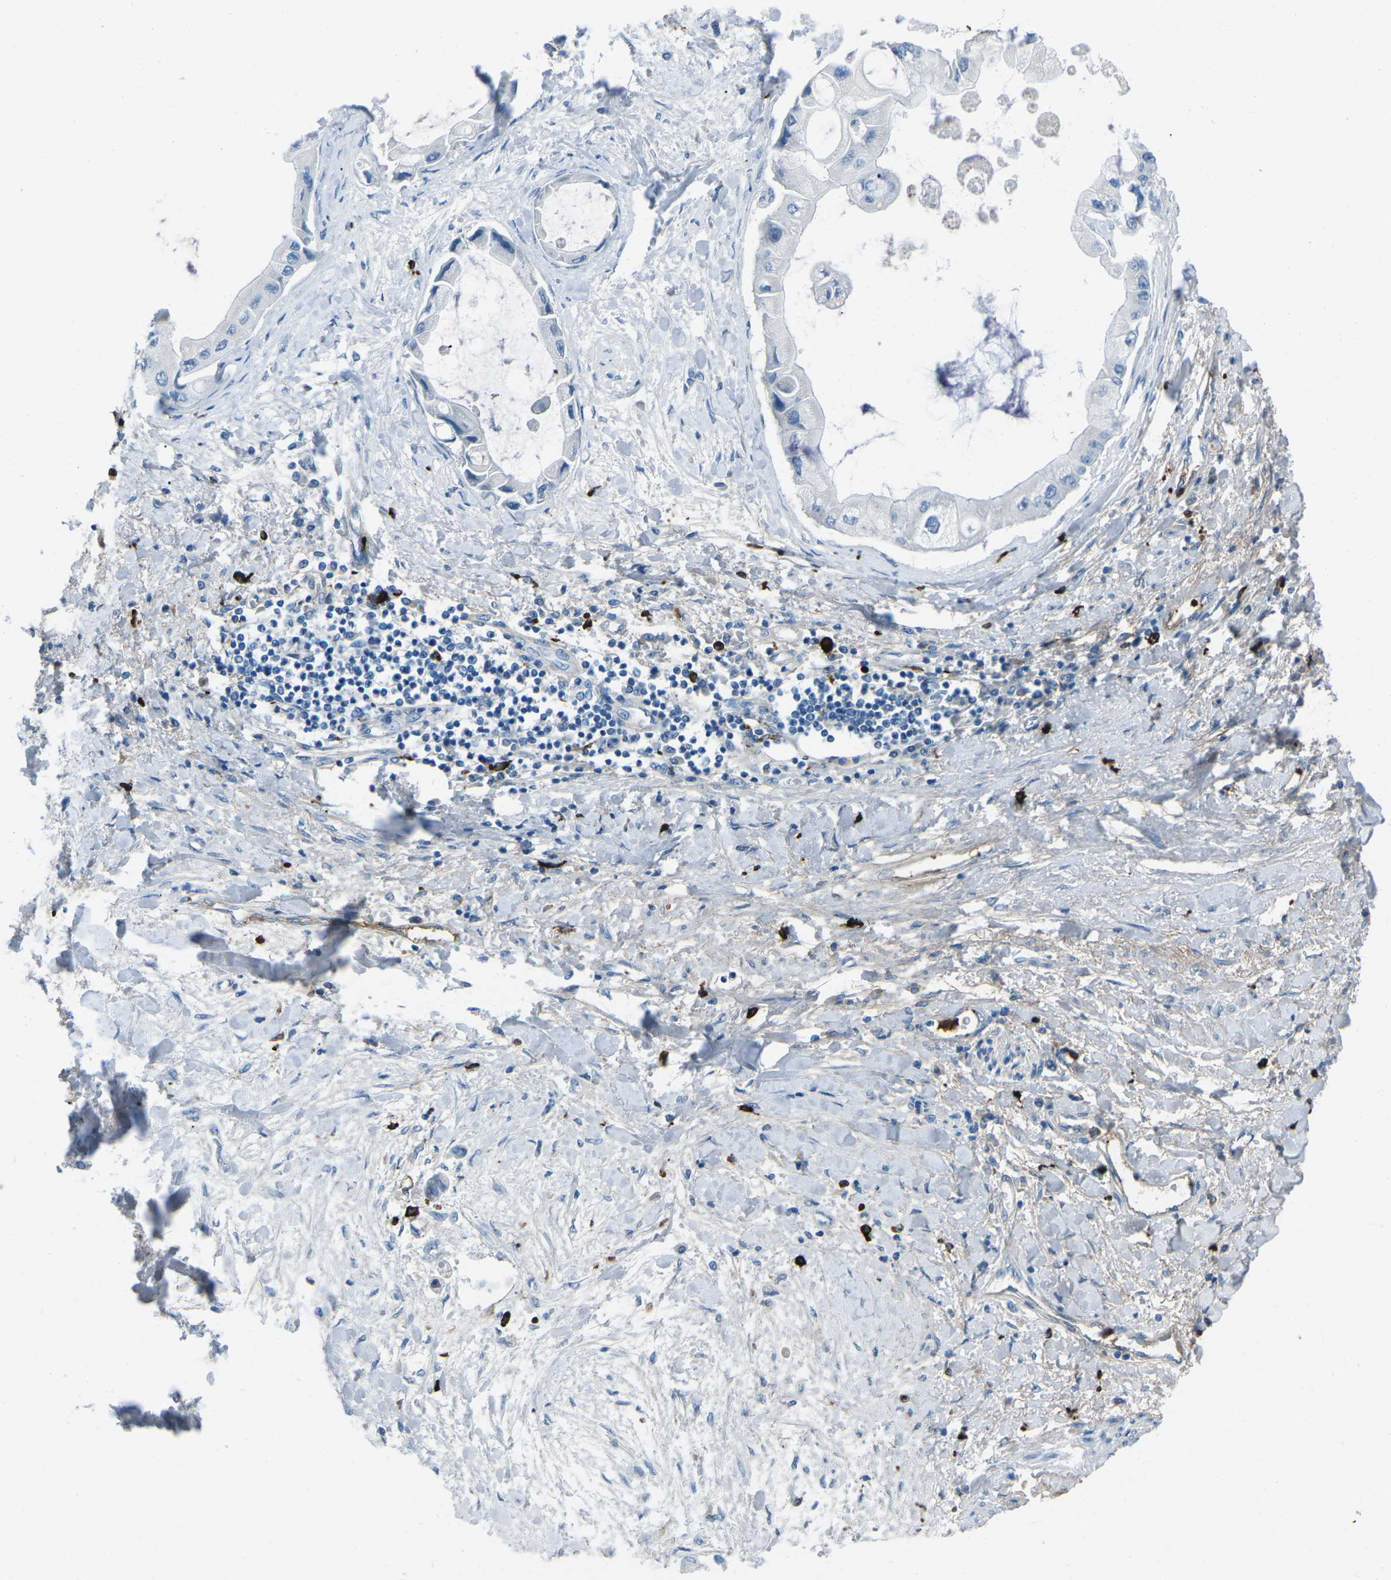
{"staining": {"intensity": "negative", "quantity": "none", "location": "none"}, "tissue": "liver cancer", "cell_type": "Tumor cells", "image_type": "cancer", "snomed": [{"axis": "morphology", "description": "Cholangiocarcinoma"}, {"axis": "topography", "description": "Liver"}], "caption": "The immunohistochemistry histopathology image has no significant expression in tumor cells of liver cholangiocarcinoma tissue.", "gene": "FCN1", "patient": {"sex": "male", "age": 50}}